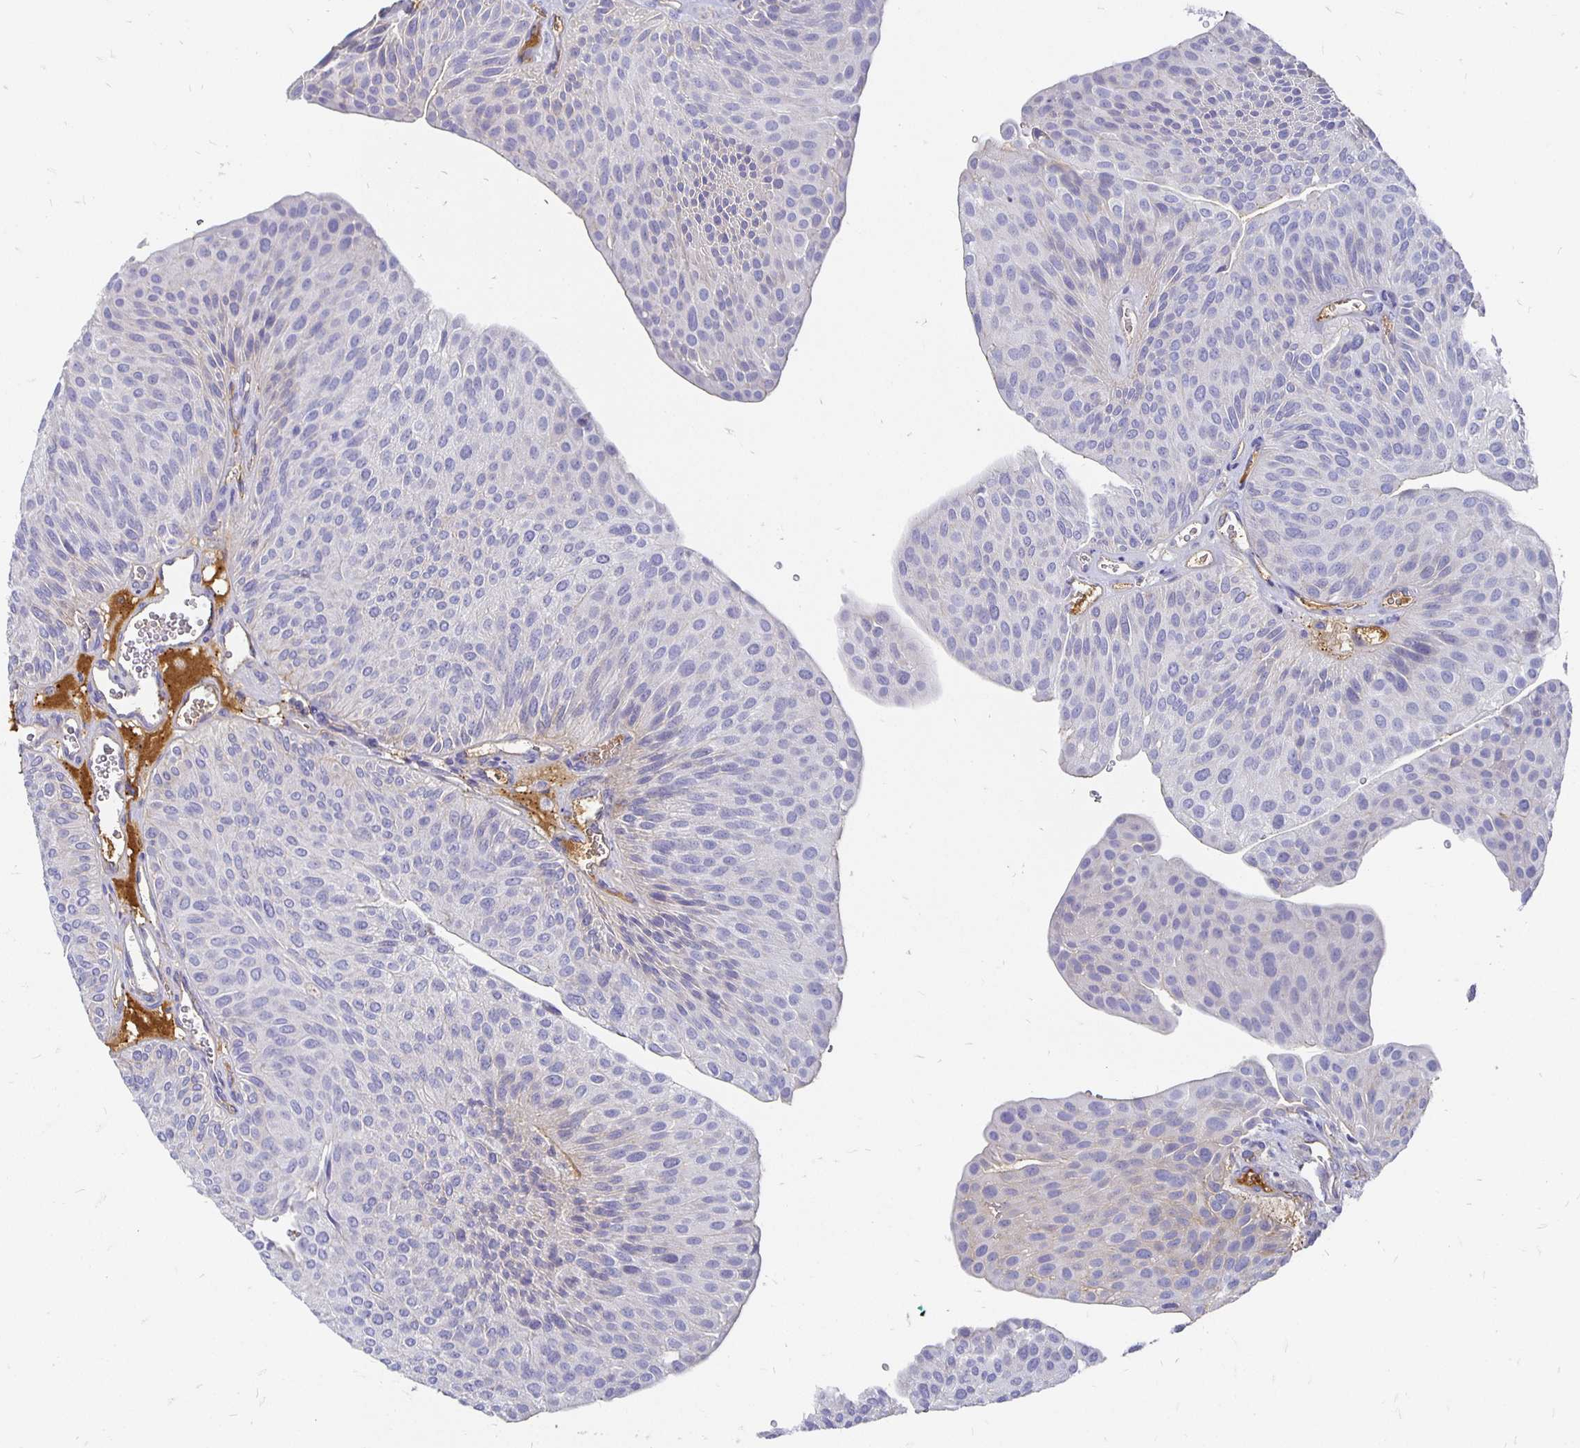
{"staining": {"intensity": "negative", "quantity": "none", "location": "none"}, "tissue": "urothelial cancer", "cell_type": "Tumor cells", "image_type": "cancer", "snomed": [{"axis": "morphology", "description": "Urothelial carcinoma, NOS"}, {"axis": "topography", "description": "Urinary bladder"}], "caption": "This is an immunohistochemistry (IHC) image of human urothelial cancer. There is no staining in tumor cells.", "gene": "APOB", "patient": {"sex": "male", "age": 67}}